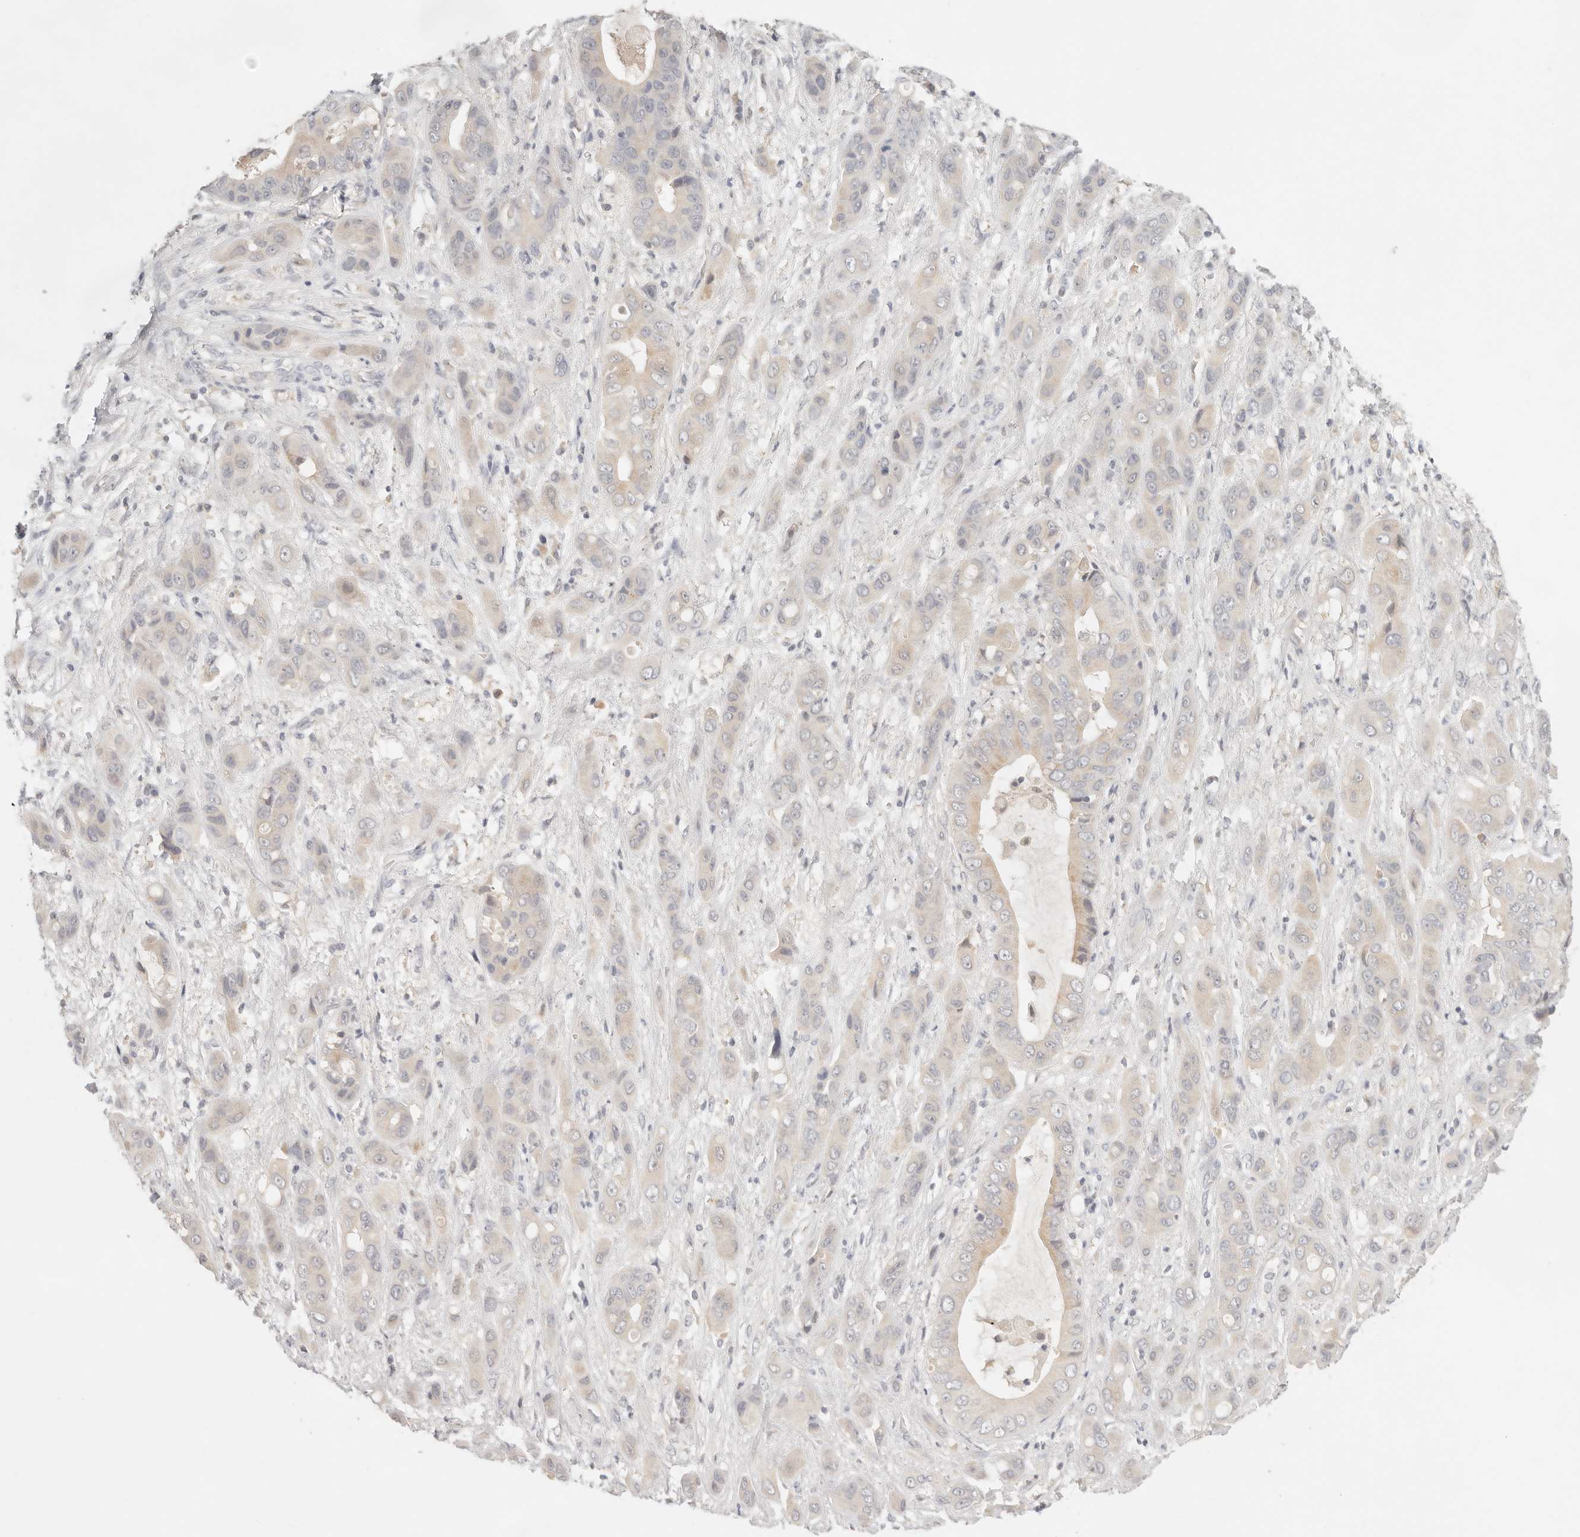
{"staining": {"intensity": "weak", "quantity": "25%-75%", "location": "cytoplasmic/membranous"}, "tissue": "liver cancer", "cell_type": "Tumor cells", "image_type": "cancer", "snomed": [{"axis": "morphology", "description": "Cholangiocarcinoma"}, {"axis": "topography", "description": "Liver"}], "caption": "There is low levels of weak cytoplasmic/membranous positivity in tumor cells of liver cholangiocarcinoma, as demonstrated by immunohistochemical staining (brown color).", "gene": "SPHK1", "patient": {"sex": "female", "age": 52}}